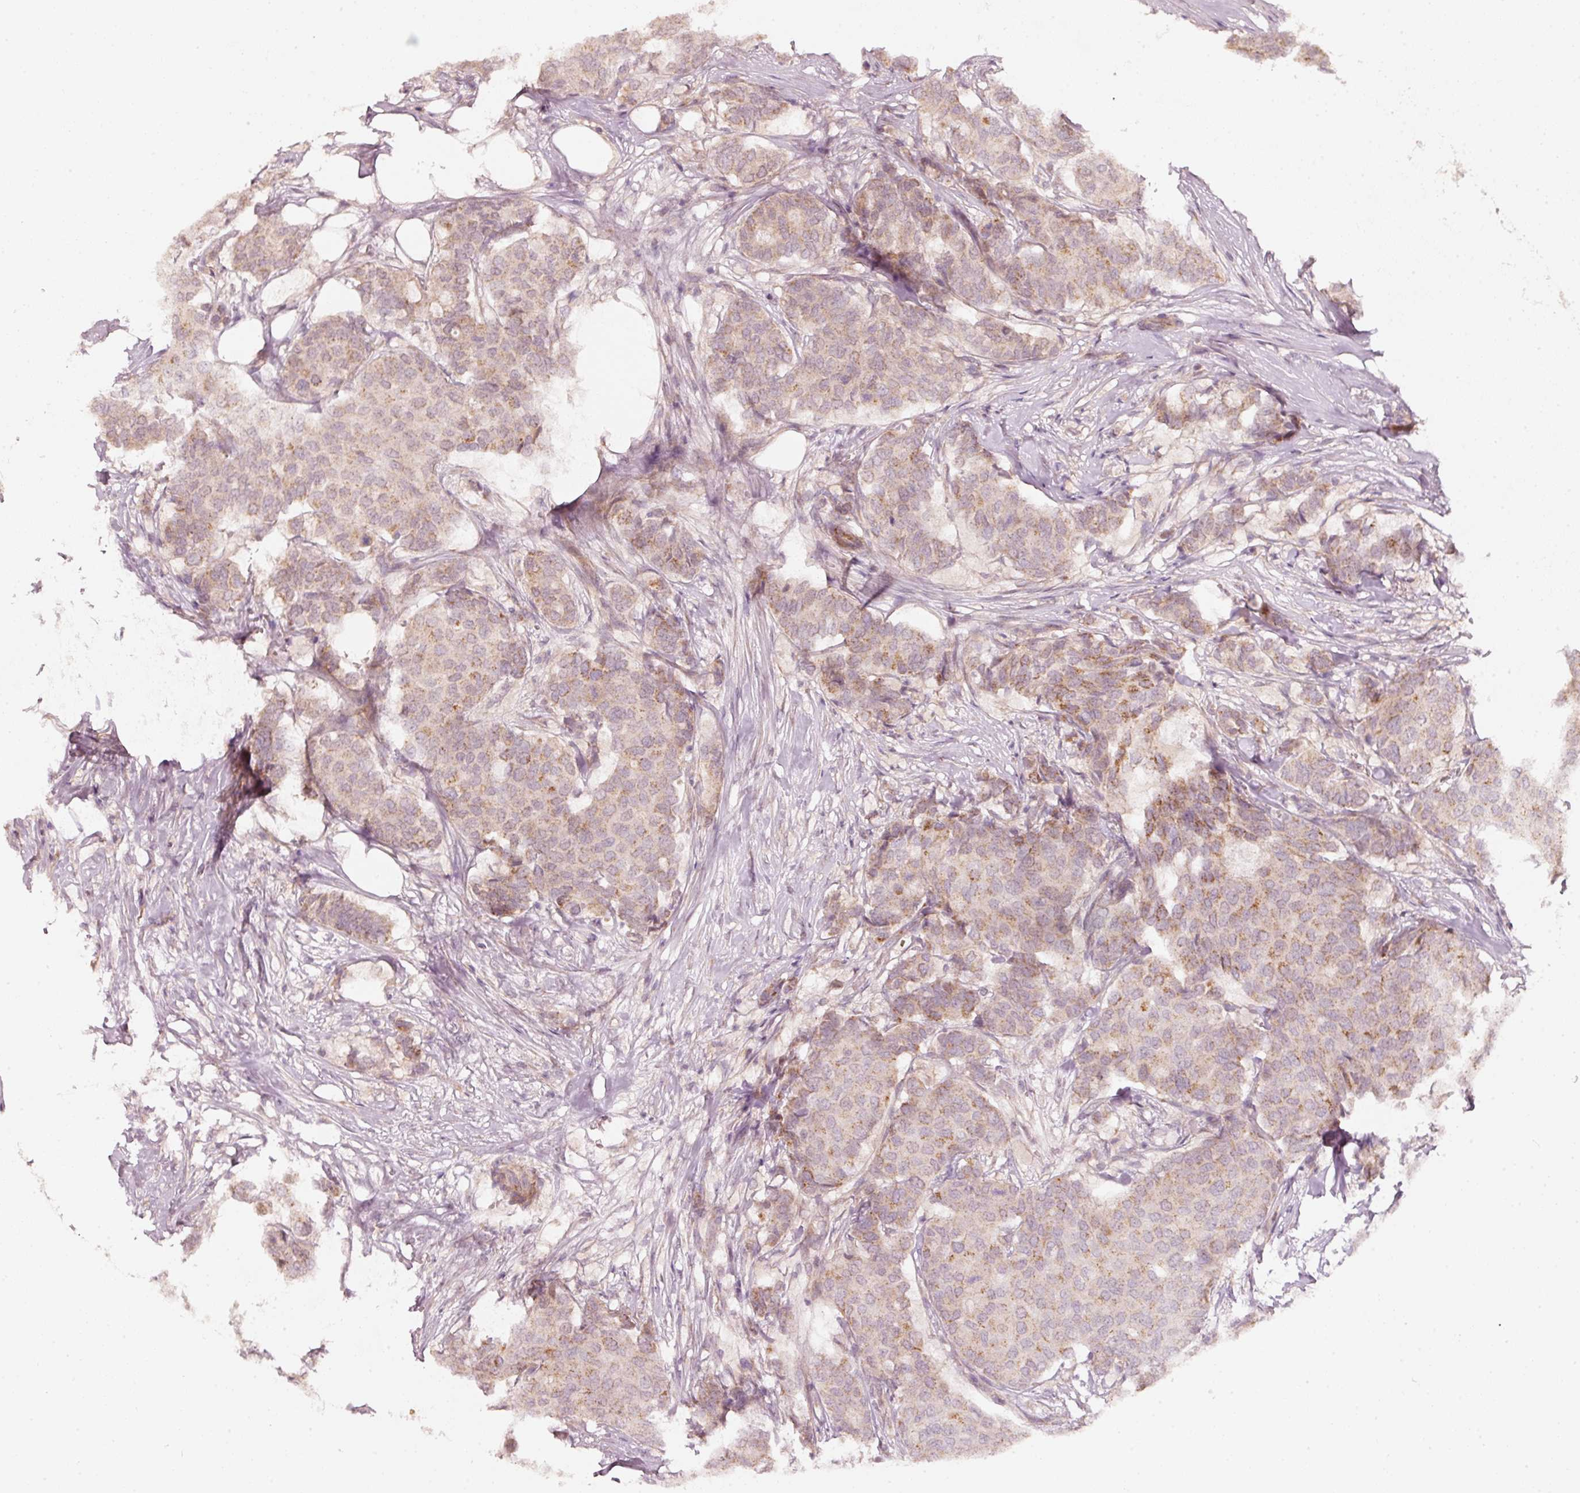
{"staining": {"intensity": "moderate", "quantity": "<25%", "location": "cytoplasmic/membranous"}, "tissue": "breast cancer", "cell_type": "Tumor cells", "image_type": "cancer", "snomed": [{"axis": "morphology", "description": "Duct carcinoma"}, {"axis": "topography", "description": "Breast"}], "caption": "Breast invasive ductal carcinoma stained with a protein marker exhibits moderate staining in tumor cells.", "gene": "ARHGAP22", "patient": {"sex": "female", "age": 75}}